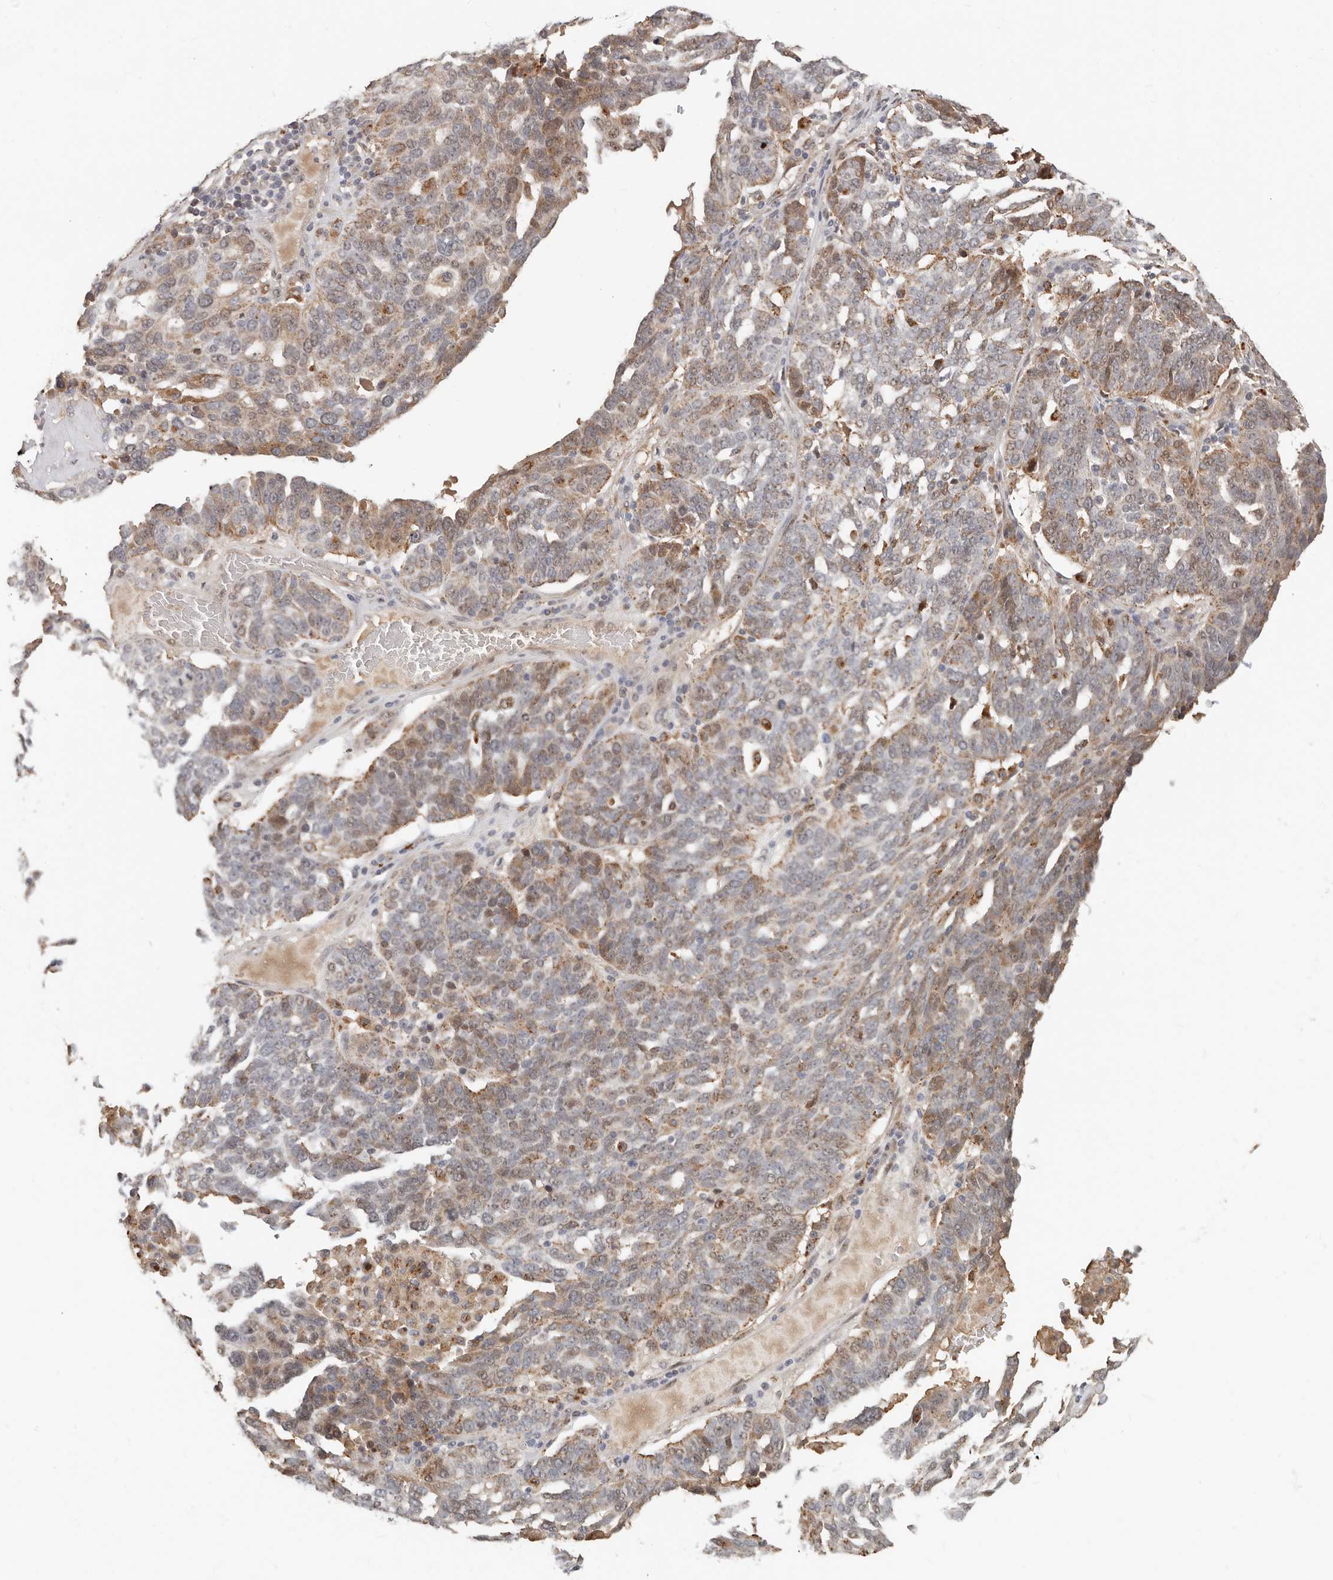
{"staining": {"intensity": "moderate", "quantity": "25%-75%", "location": "cytoplasmic/membranous,nuclear"}, "tissue": "ovarian cancer", "cell_type": "Tumor cells", "image_type": "cancer", "snomed": [{"axis": "morphology", "description": "Cystadenocarcinoma, serous, NOS"}, {"axis": "topography", "description": "Ovary"}], "caption": "Protein expression analysis of ovarian cancer demonstrates moderate cytoplasmic/membranous and nuclear staining in about 25%-75% of tumor cells.", "gene": "ZRANB1", "patient": {"sex": "female", "age": 59}}